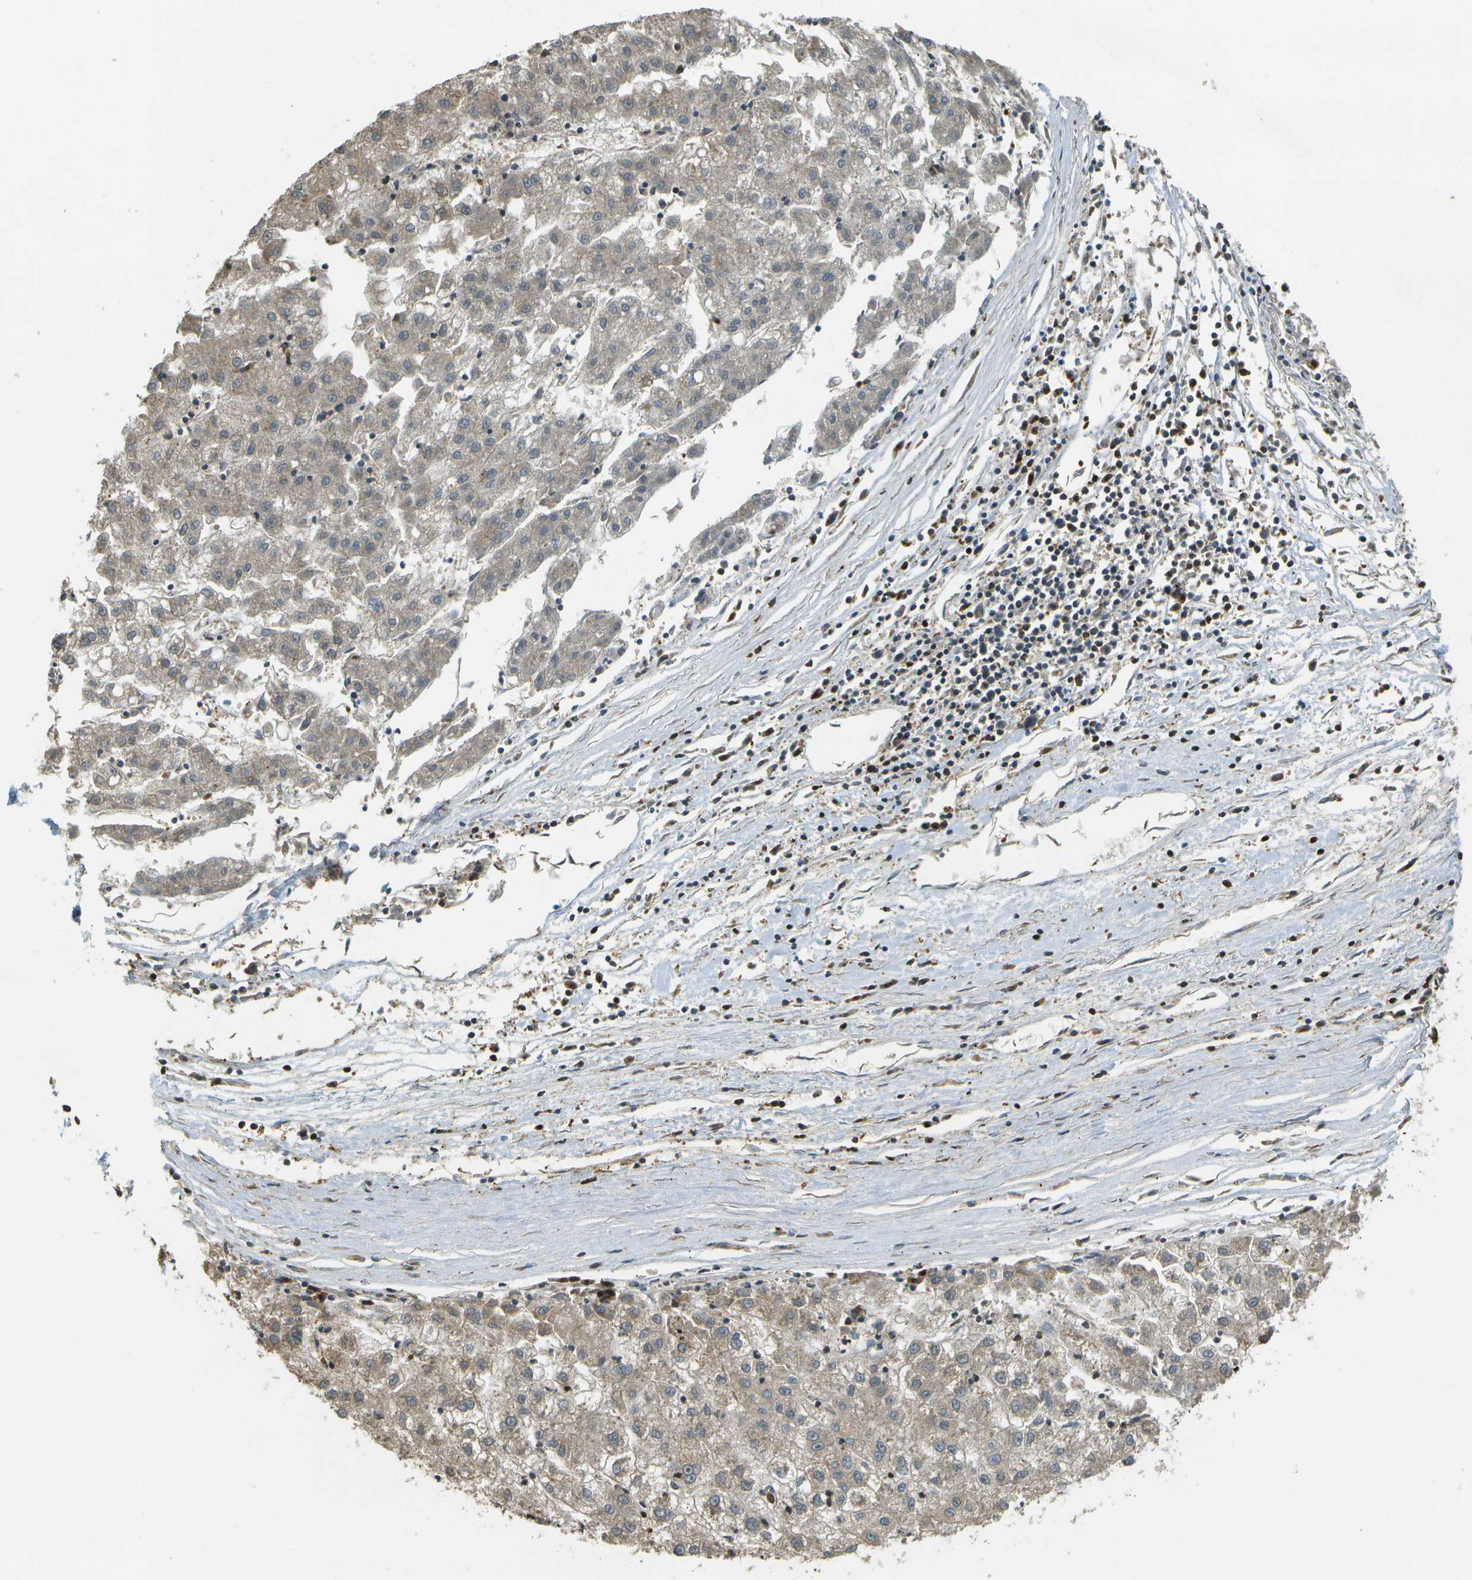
{"staining": {"intensity": "weak", "quantity": ">75%", "location": "cytoplasmic/membranous"}, "tissue": "liver cancer", "cell_type": "Tumor cells", "image_type": "cancer", "snomed": [{"axis": "morphology", "description": "Carcinoma, Hepatocellular, NOS"}, {"axis": "topography", "description": "Liver"}], "caption": "A brown stain shows weak cytoplasmic/membranous staining of a protein in liver cancer tumor cells.", "gene": "LRP12", "patient": {"sex": "male", "age": 72}}